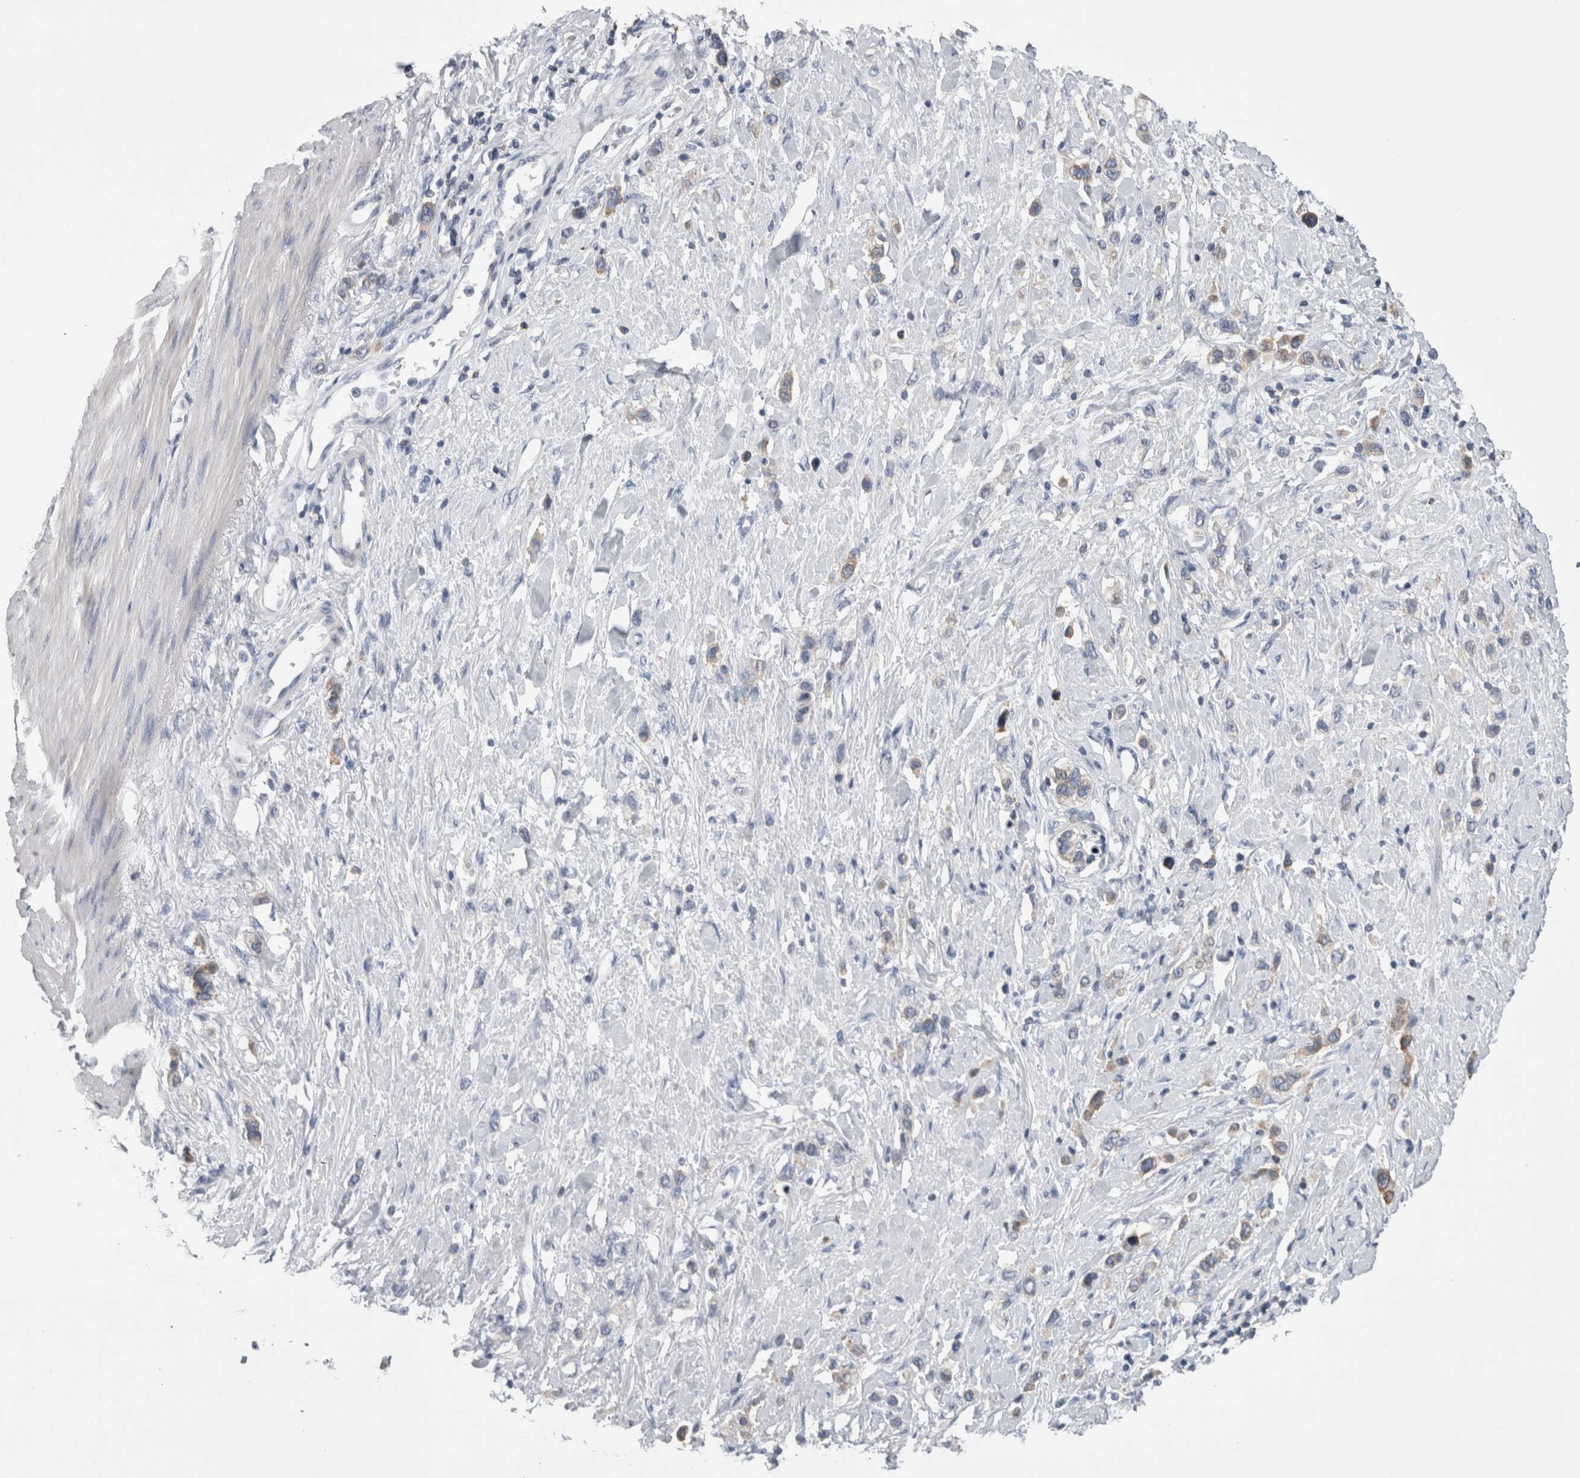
{"staining": {"intensity": "weak", "quantity": "25%-75%", "location": "cytoplasmic/membranous"}, "tissue": "stomach cancer", "cell_type": "Tumor cells", "image_type": "cancer", "snomed": [{"axis": "morphology", "description": "Adenocarcinoma, NOS"}, {"axis": "topography", "description": "Stomach"}], "caption": "Adenocarcinoma (stomach) stained with a protein marker shows weak staining in tumor cells.", "gene": "DCTN6", "patient": {"sex": "female", "age": 65}}